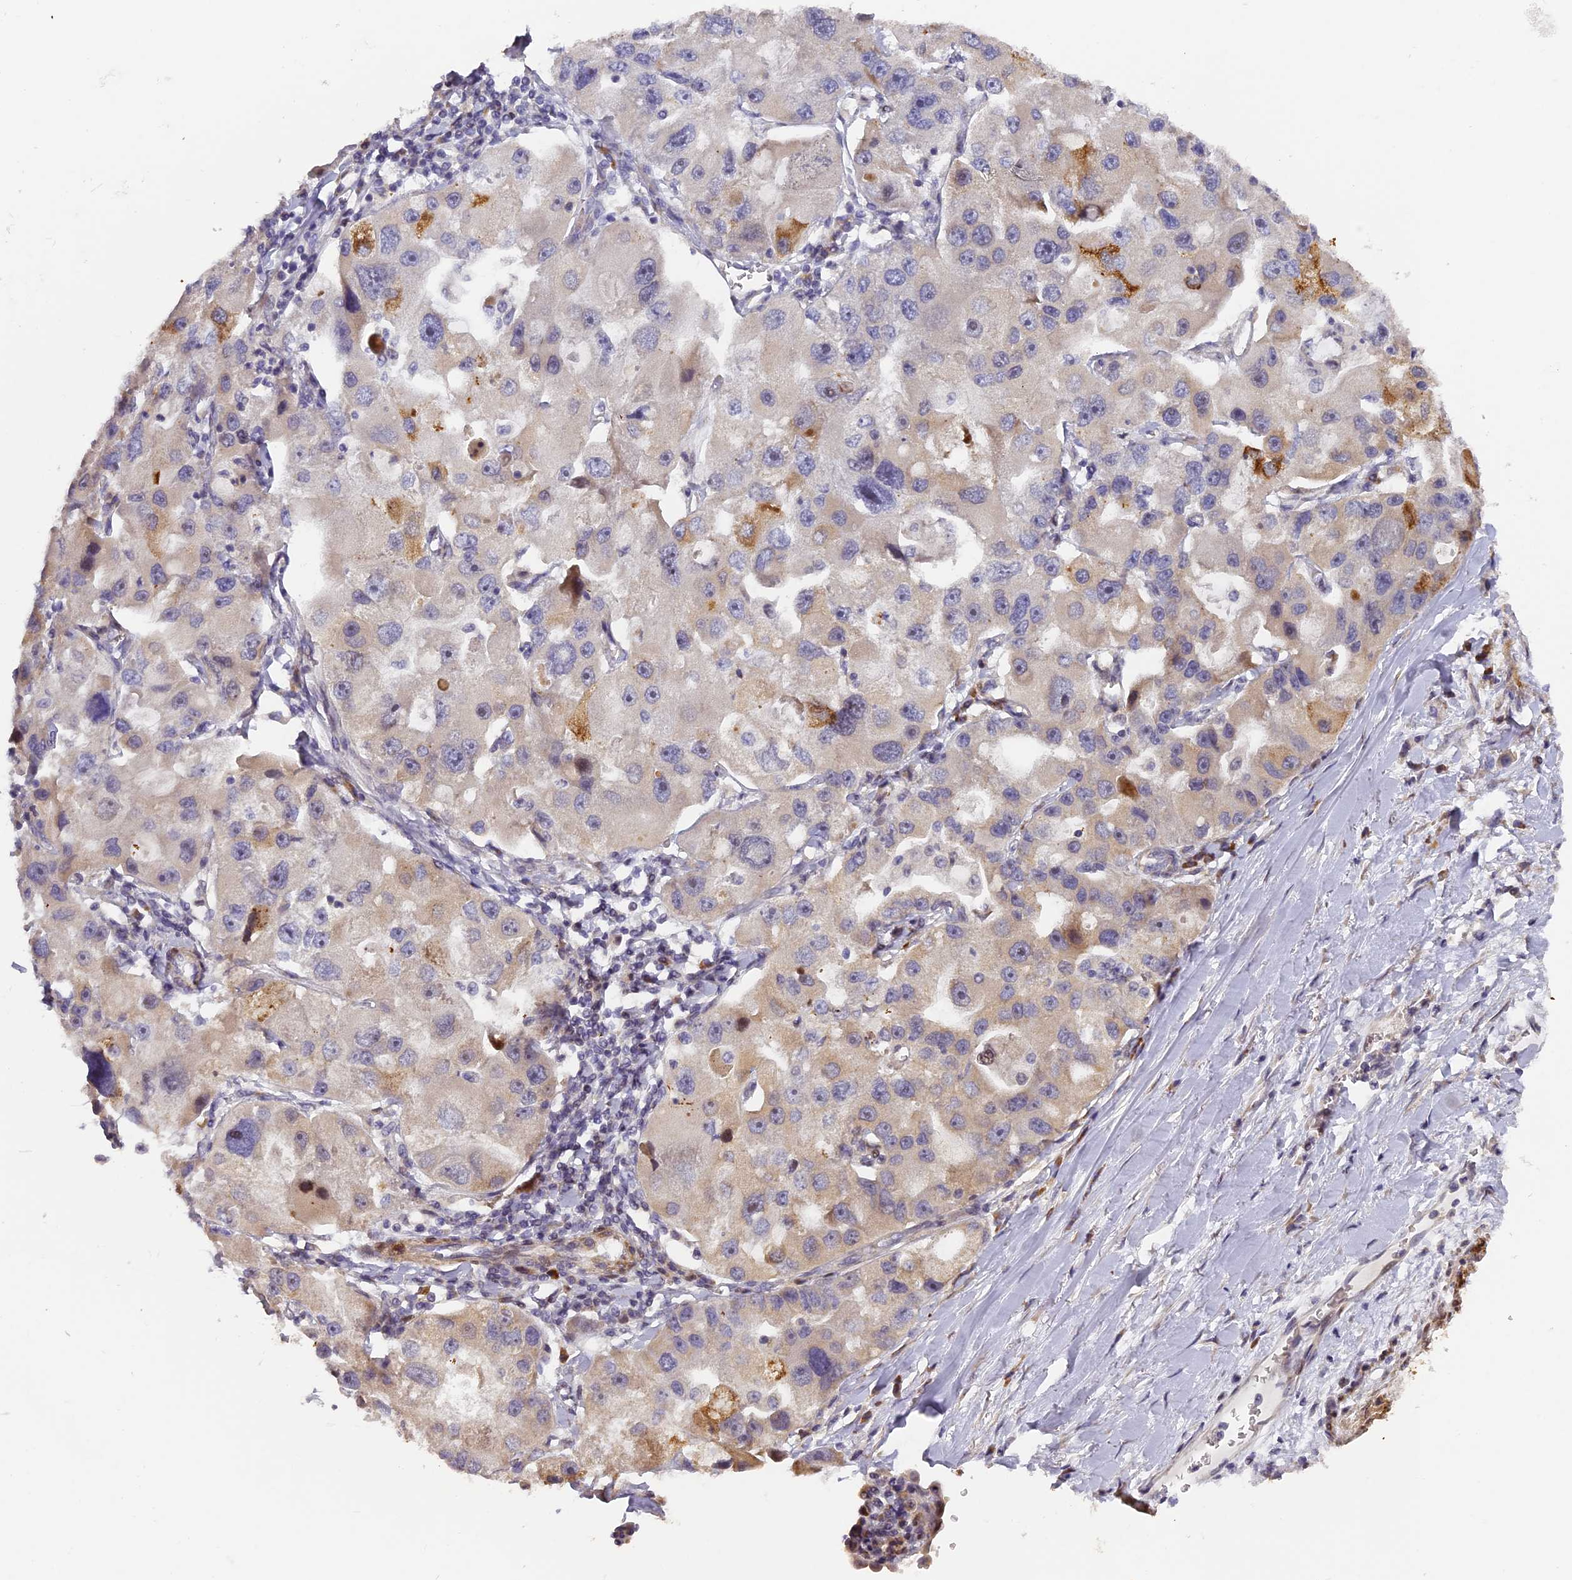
{"staining": {"intensity": "moderate", "quantity": "<25%", "location": "cytoplasmic/membranous"}, "tissue": "lung cancer", "cell_type": "Tumor cells", "image_type": "cancer", "snomed": [{"axis": "morphology", "description": "Adenocarcinoma, NOS"}, {"axis": "topography", "description": "Lung"}], "caption": "Human lung cancer stained with a brown dye reveals moderate cytoplasmic/membranous positive positivity in about <25% of tumor cells.", "gene": "RAB28", "patient": {"sex": "female", "age": 54}}